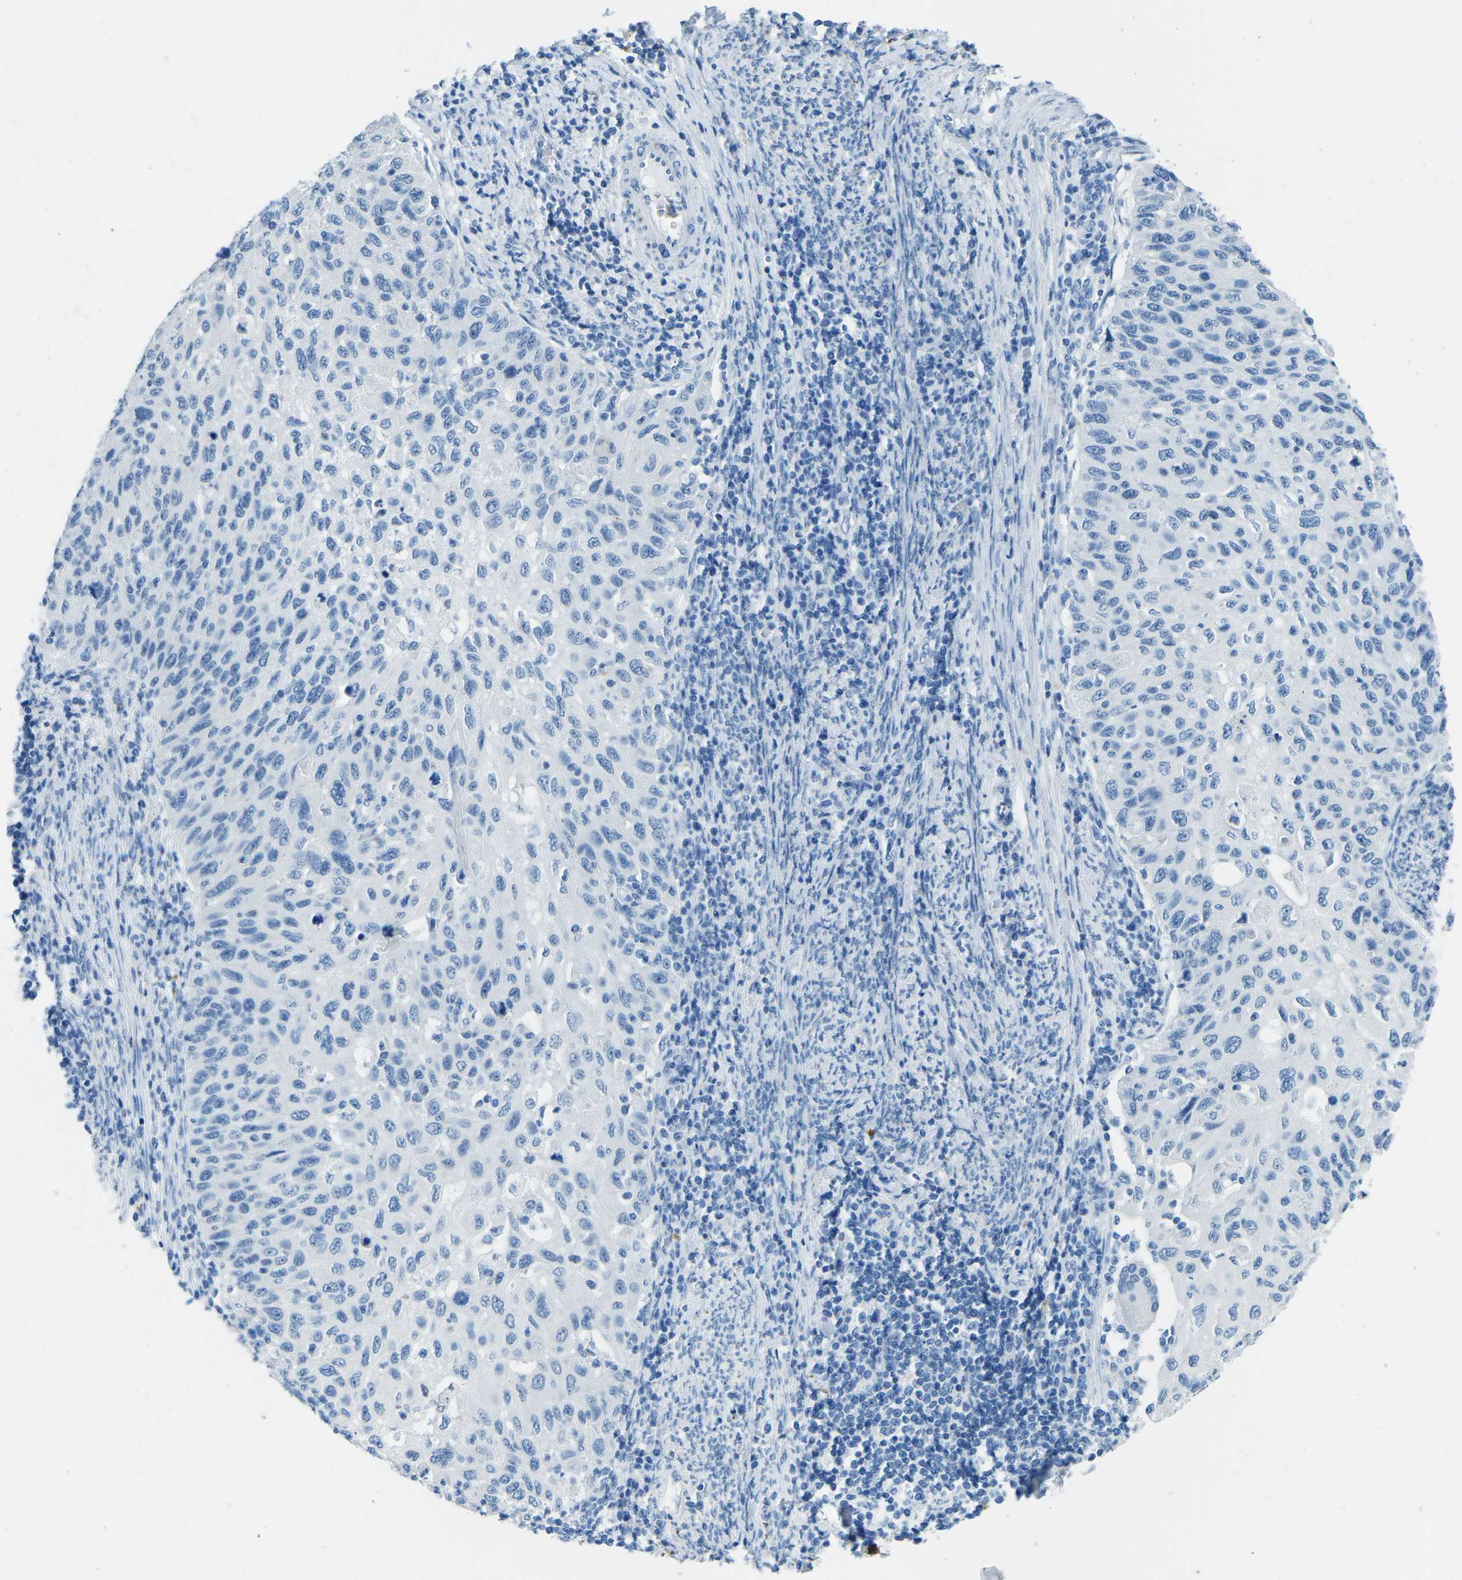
{"staining": {"intensity": "negative", "quantity": "none", "location": "none"}, "tissue": "cervical cancer", "cell_type": "Tumor cells", "image_type": "cancer", "snomed": [{"axis": "morphology", "description": "Squamous cell carcinoma, NOS"}, {"axis": "topography", "description": "Cervix"}], "caption": "Micrograph shows no significant protein expression in tumor cells of squamous cell carcinoma (cervical).", "gene": "MYH8", "patient": {"sex": "female", "age": 70}}